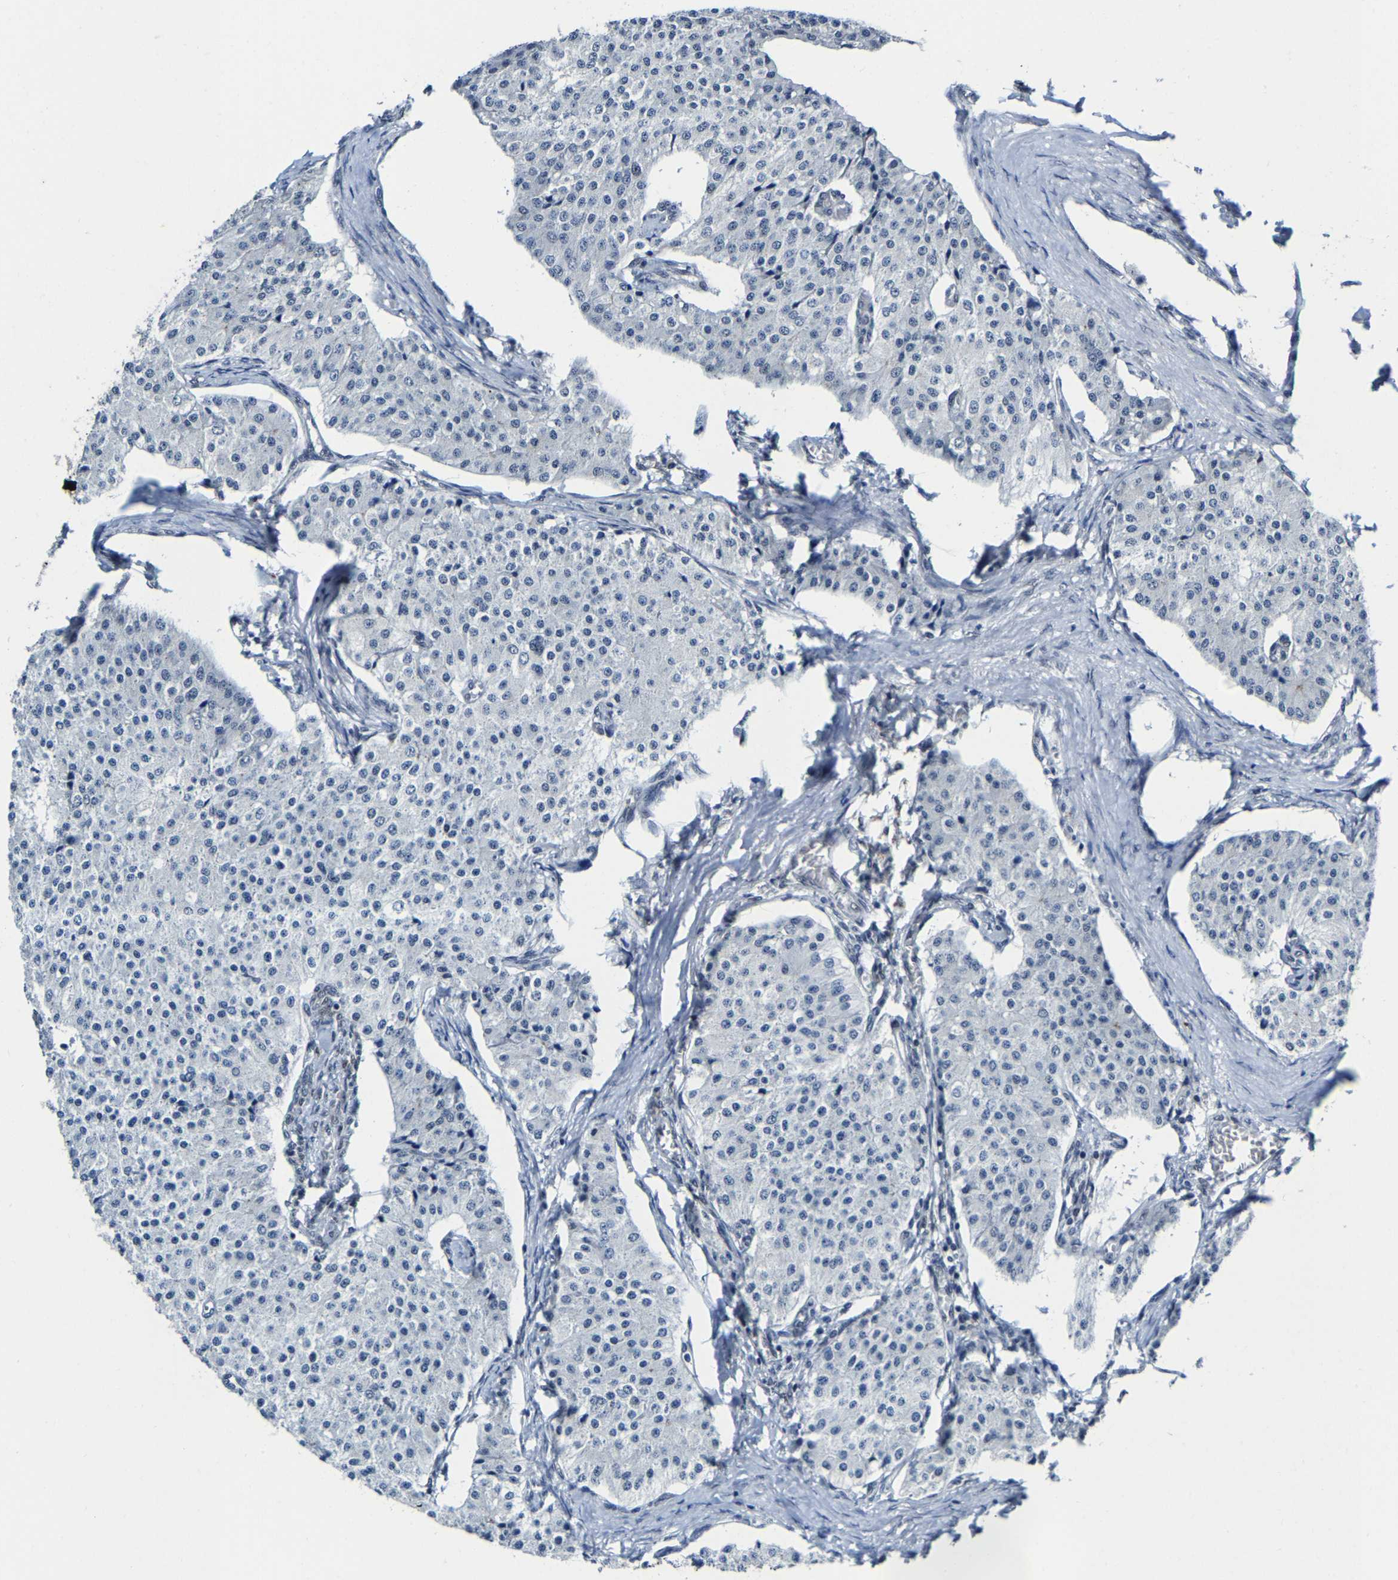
{"staining": {"intensity": "negative", "quantity": "none", "location": "none"}, "tissue": "carcinoid", "cell_type": "Tumor cells", "image_type": "cancer", "snomed": [{"axis": "morphology", "description": "Carcinoid, malignant, NOS"}, {"axis": "topography", "description": "Colon"}], "caption": "Protein analysis of malignant carcinoid demonstrates no significant expression in tumor cells. (Stains: DAB immunohistochemistry (IHC) with hematoxylin counter stain, Microscopy: brightfield microscopy at high magnification).", "gene": "METTL1", "patient": {"sex": "female", "age": 52}}